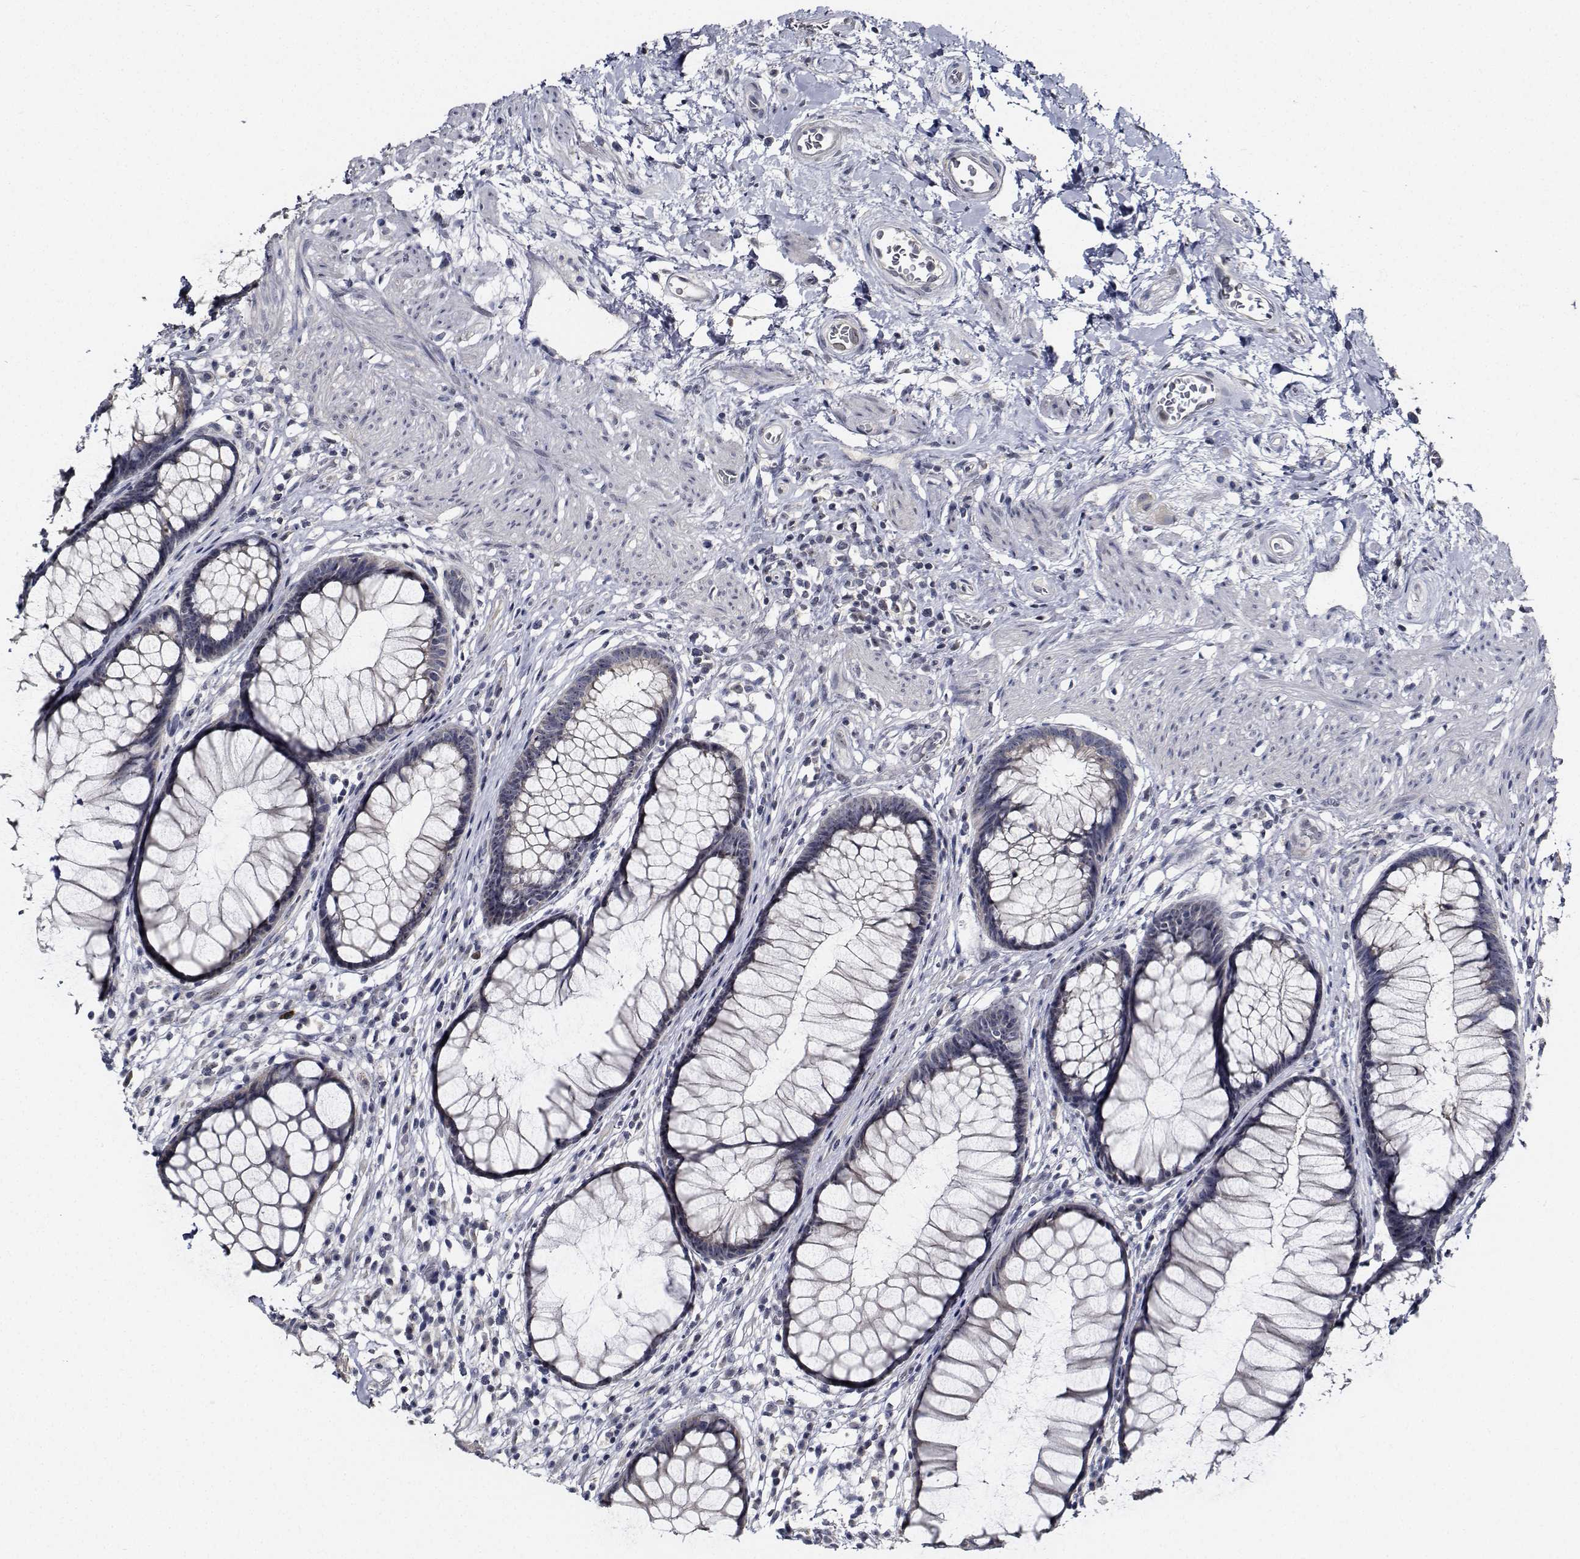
{"staining": {"intensity": "weak", "quantity": "25%-75%", "location": "nuclear"}, "tissue": "rectum", "cell_type": "Glandular cells", "image_type": "normal", "snomed": [{"axis": "morphology", "description": "Normal tissue, NOS"}, {"axis": "topography", "description": "Smooth muscle"}, {"axis": "topography", "description": "Rectum"}], "caption": "Immunohistochemical staining of normal human rectum shows 25%-75% levels of weak nuclear protein positivity in approximately 25%-75% of glandular cells. The staining is performed using DAB (3,3'-diaminobenzidine) brown chromogen to label protein expression. The nuclei are counter-stained blue using hematoxylin.", "gene": "NVL", "patient": {"sex": "male", "age": 53}}